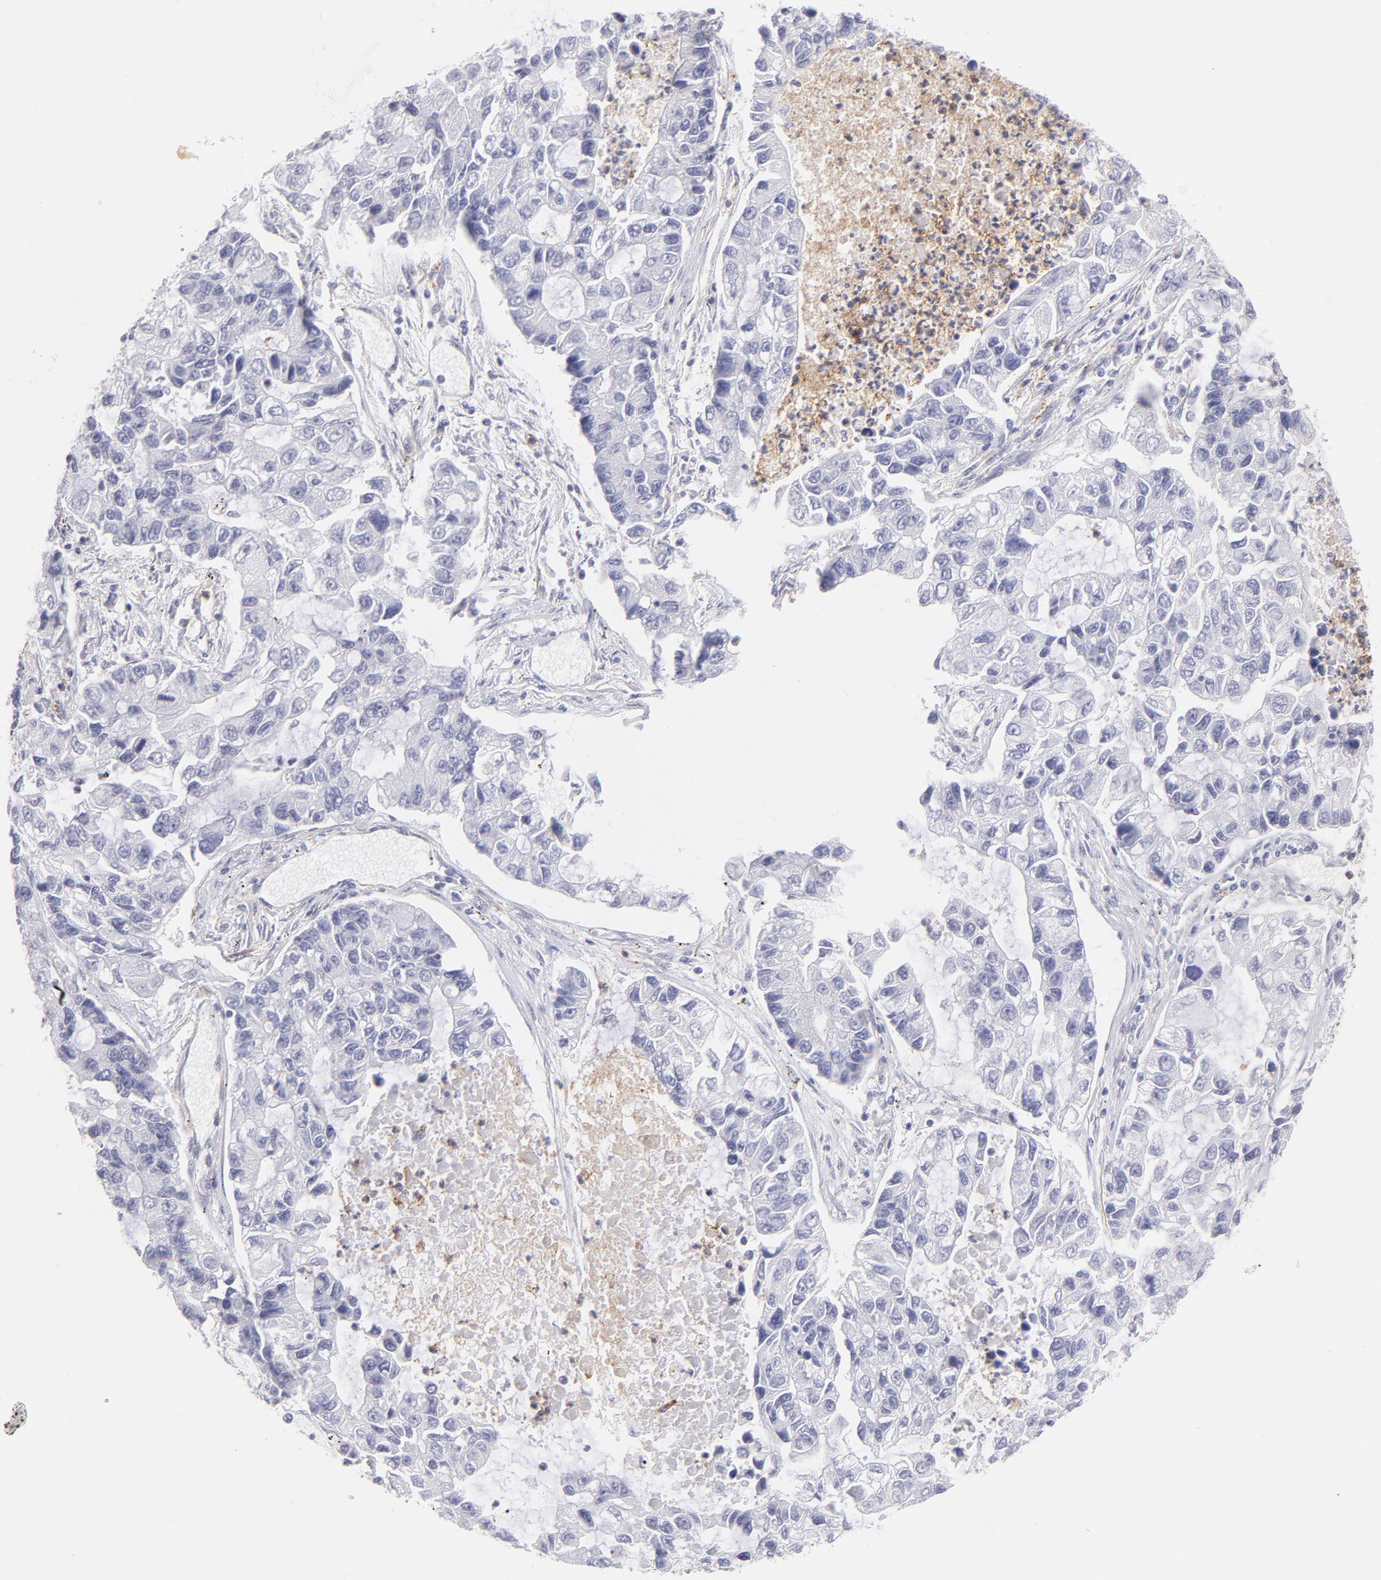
{"staining": {"intensity": "negative", "quantity": "none", "location": "none"}, "tissue": "lung cancer", "cell_type": "Tumor cells", "image_type": "cancer", "snomed": [{"axis": "morphology", "description": "Adenocarcinoma, NOS"}, {"axis": "topography", "description": "Lung"}], "caption": "There is no significant expression in tumor cells of lung cancer. (Brightfield microscopy of DAB IHC at high magnification).", "gene": "LTB4R", "patient": {"sex": "female", "age": 51}}